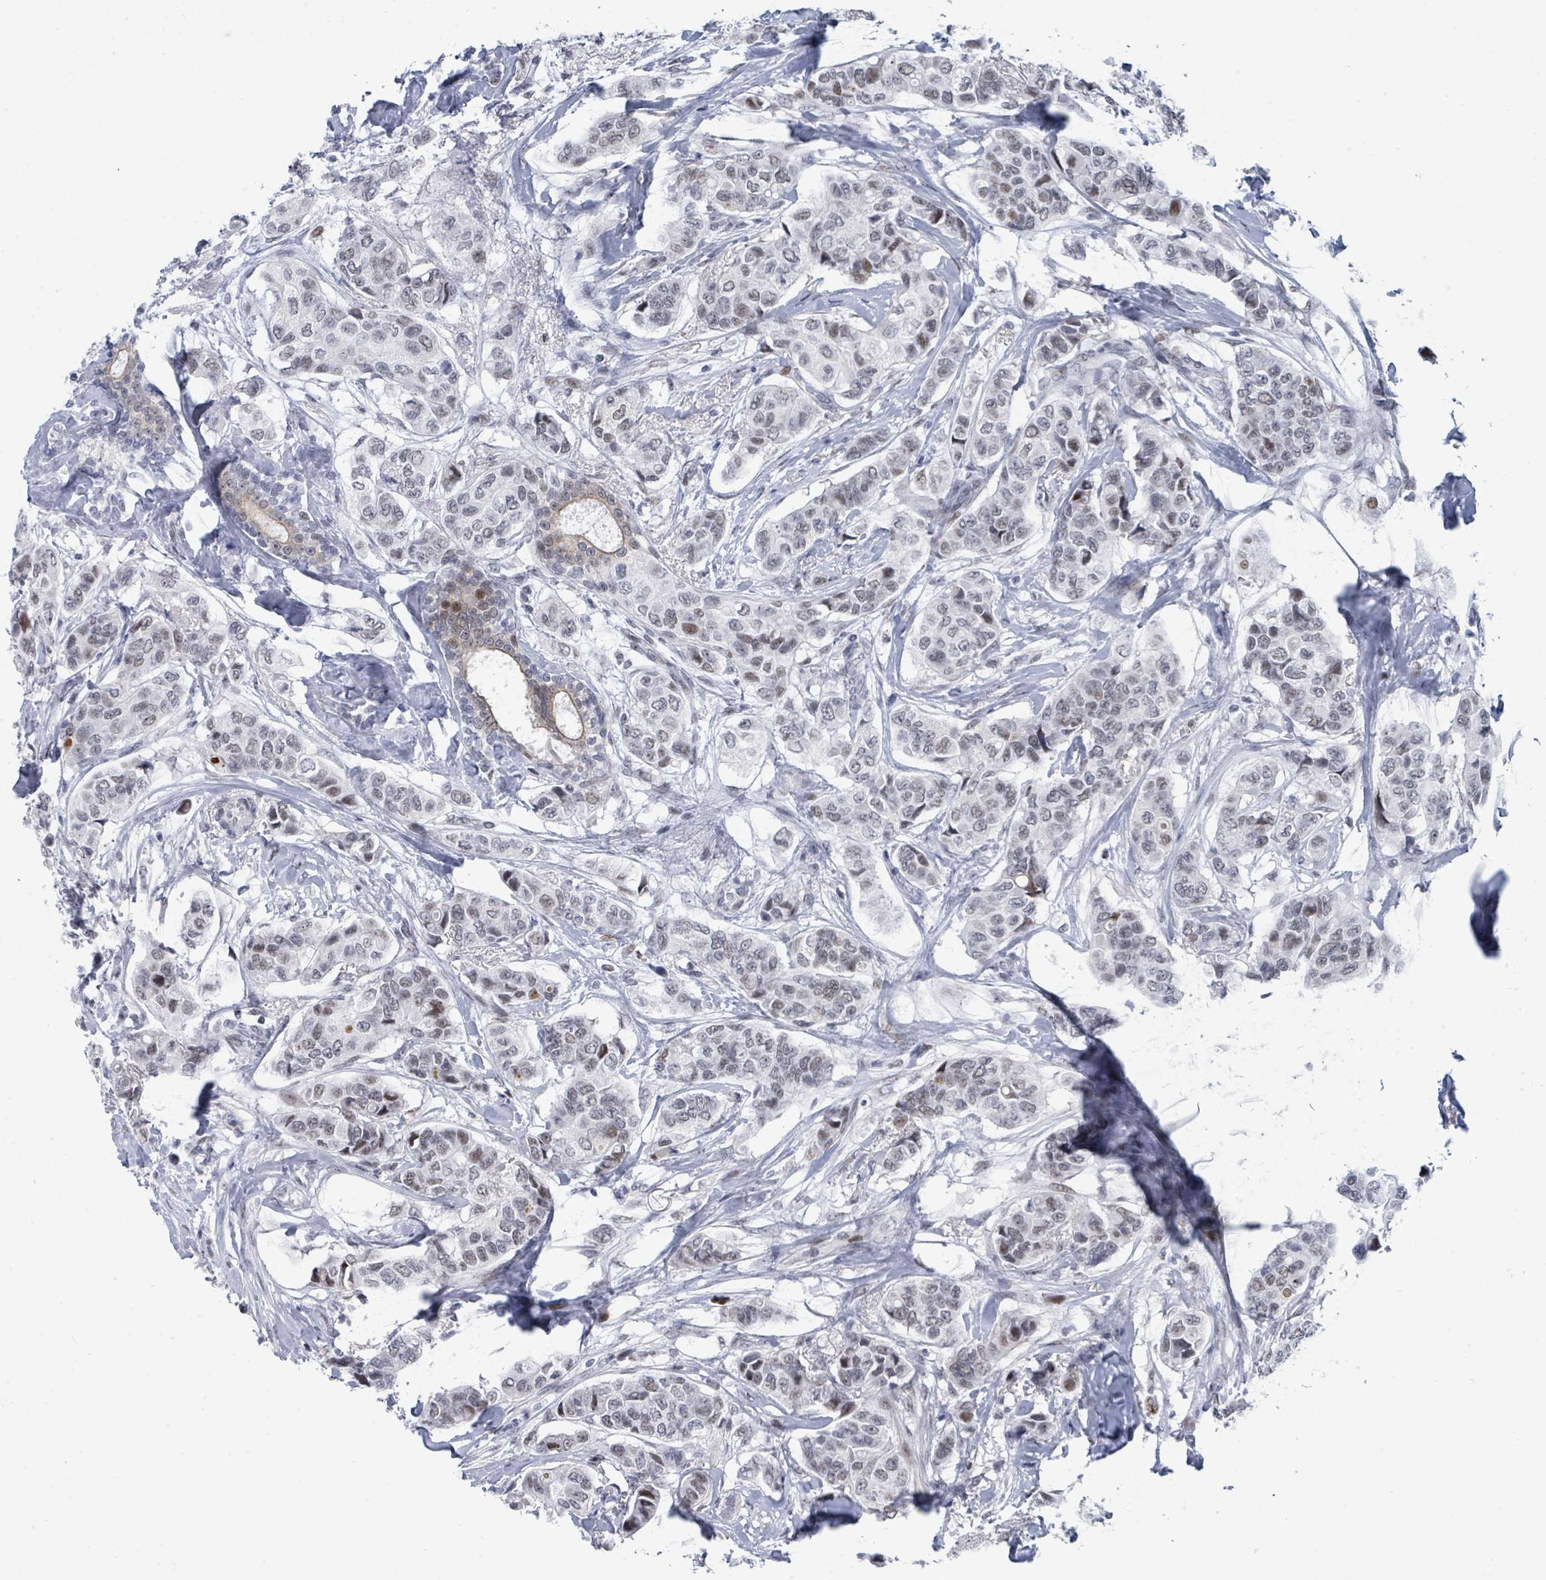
{"staining": {"intensity": "weak", "quantity": "25%-75%", "location": "nuclear"}, "tissue": "breast cancer", "cell_type": "Tumor cells", "image_type": "cancer", "snomed": [{"axis": "morphology", "description": "Lobular carcinoma"}, {"axis": "topography", "description": "Breast"}], "caption": "There is low levels of weak nuclear staining in tumor cells of breast lobular carcinoma, as demonstrated by immunohistochemical staining (brown color).", "gene": "CT45A5", "patient": {"sex": "female", "age": 51}}